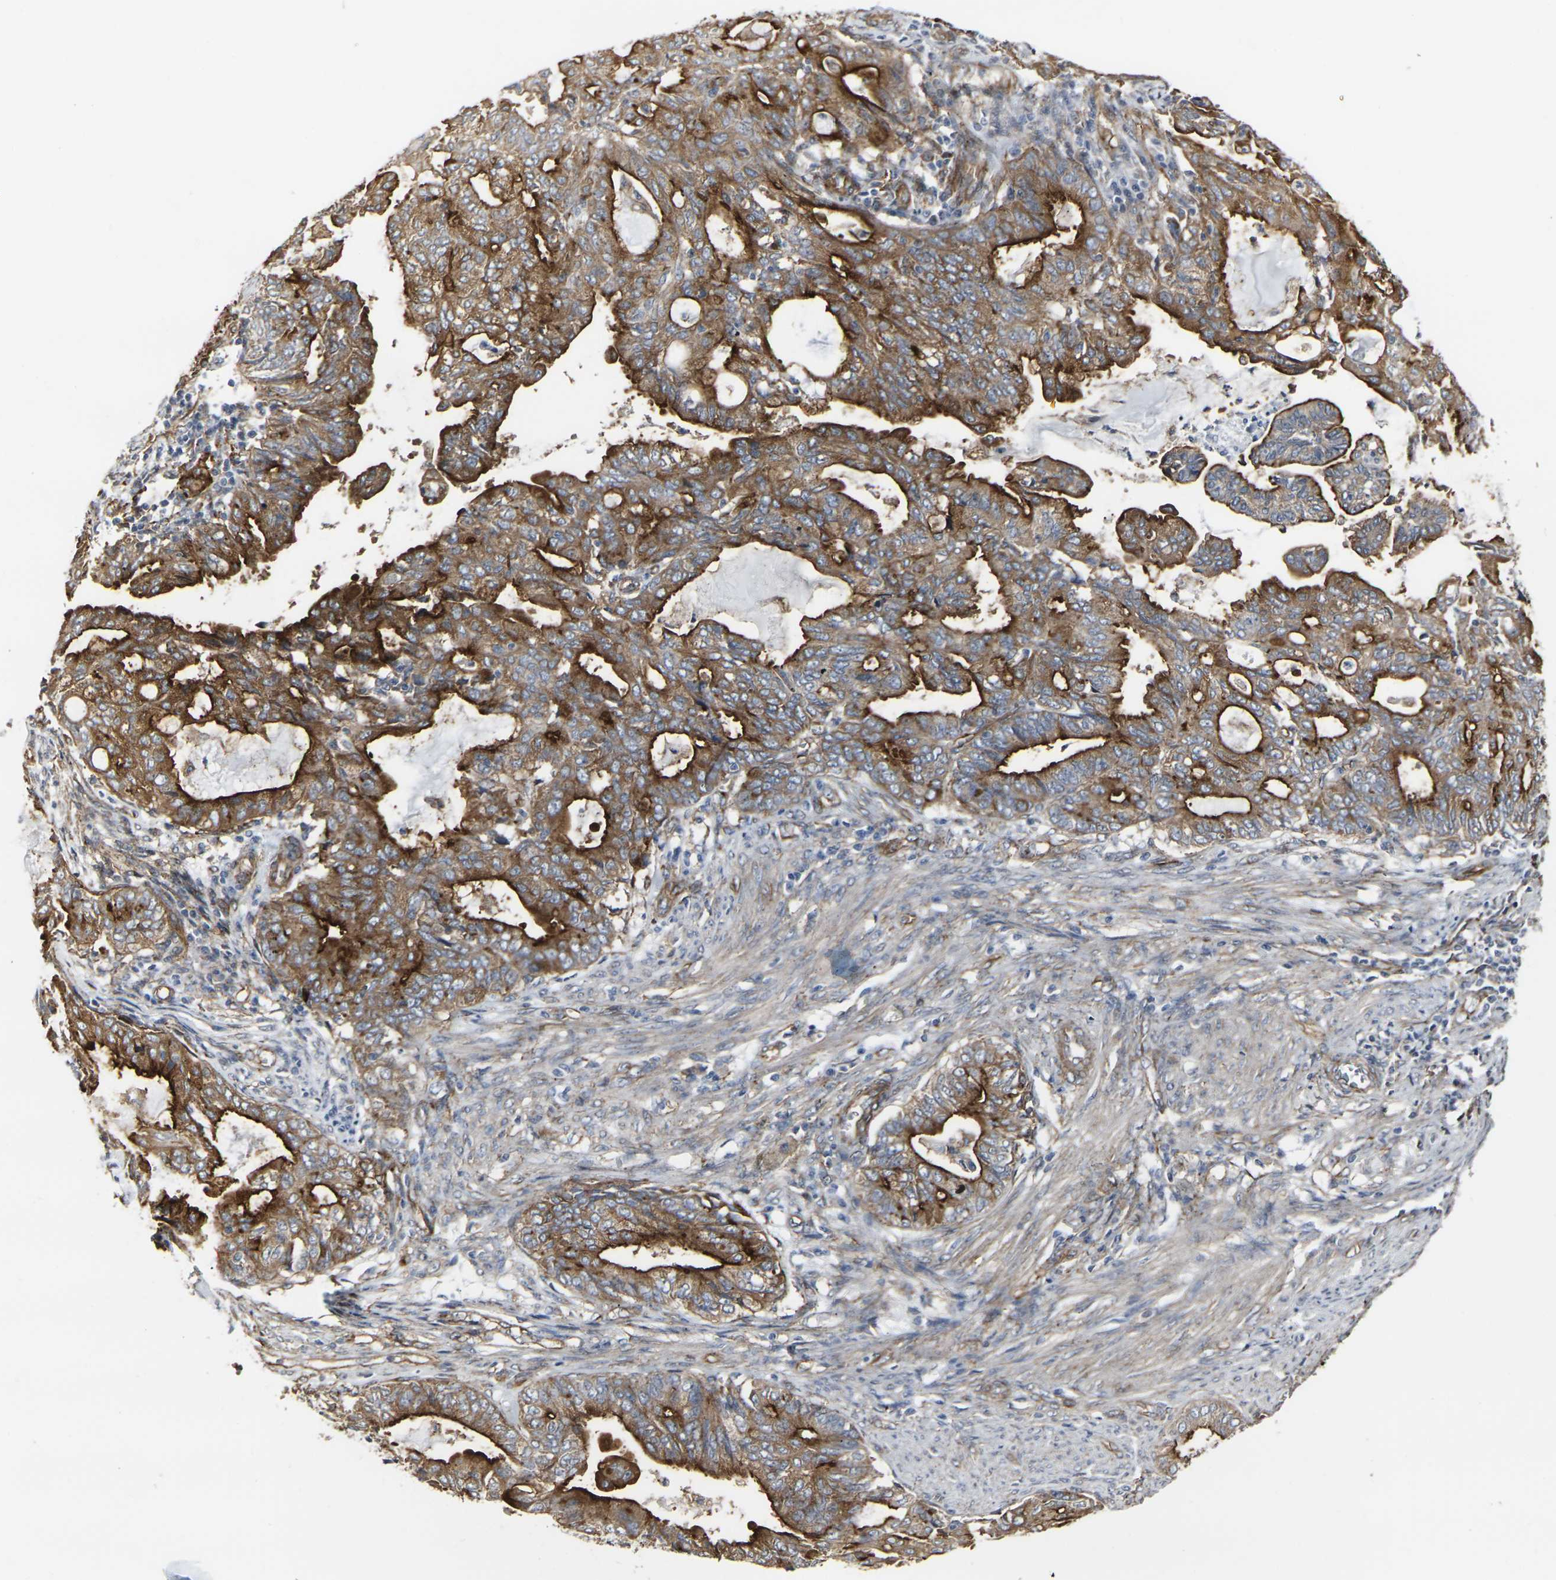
{"staining": {"intensity": "strong", "quantity": ">75%", "location": "cytoplasmic/membranous"}, "tissue": "endometrial cancer", "cell_type": "Tumor cells", "image_type": "cancer", "snomed": [{"axis": "morphology", "description": "Adenocarcinoma, NOS"}, {"axis": "topography", "description": "Endometrium"}], "caption": "Strong cytoplasmic/membranous positivity is appreciated in approximately >75% of tumor cells in endometrial cancer.", "gene": "MYOF", "patient": {"sex": "female", "age": 86}}